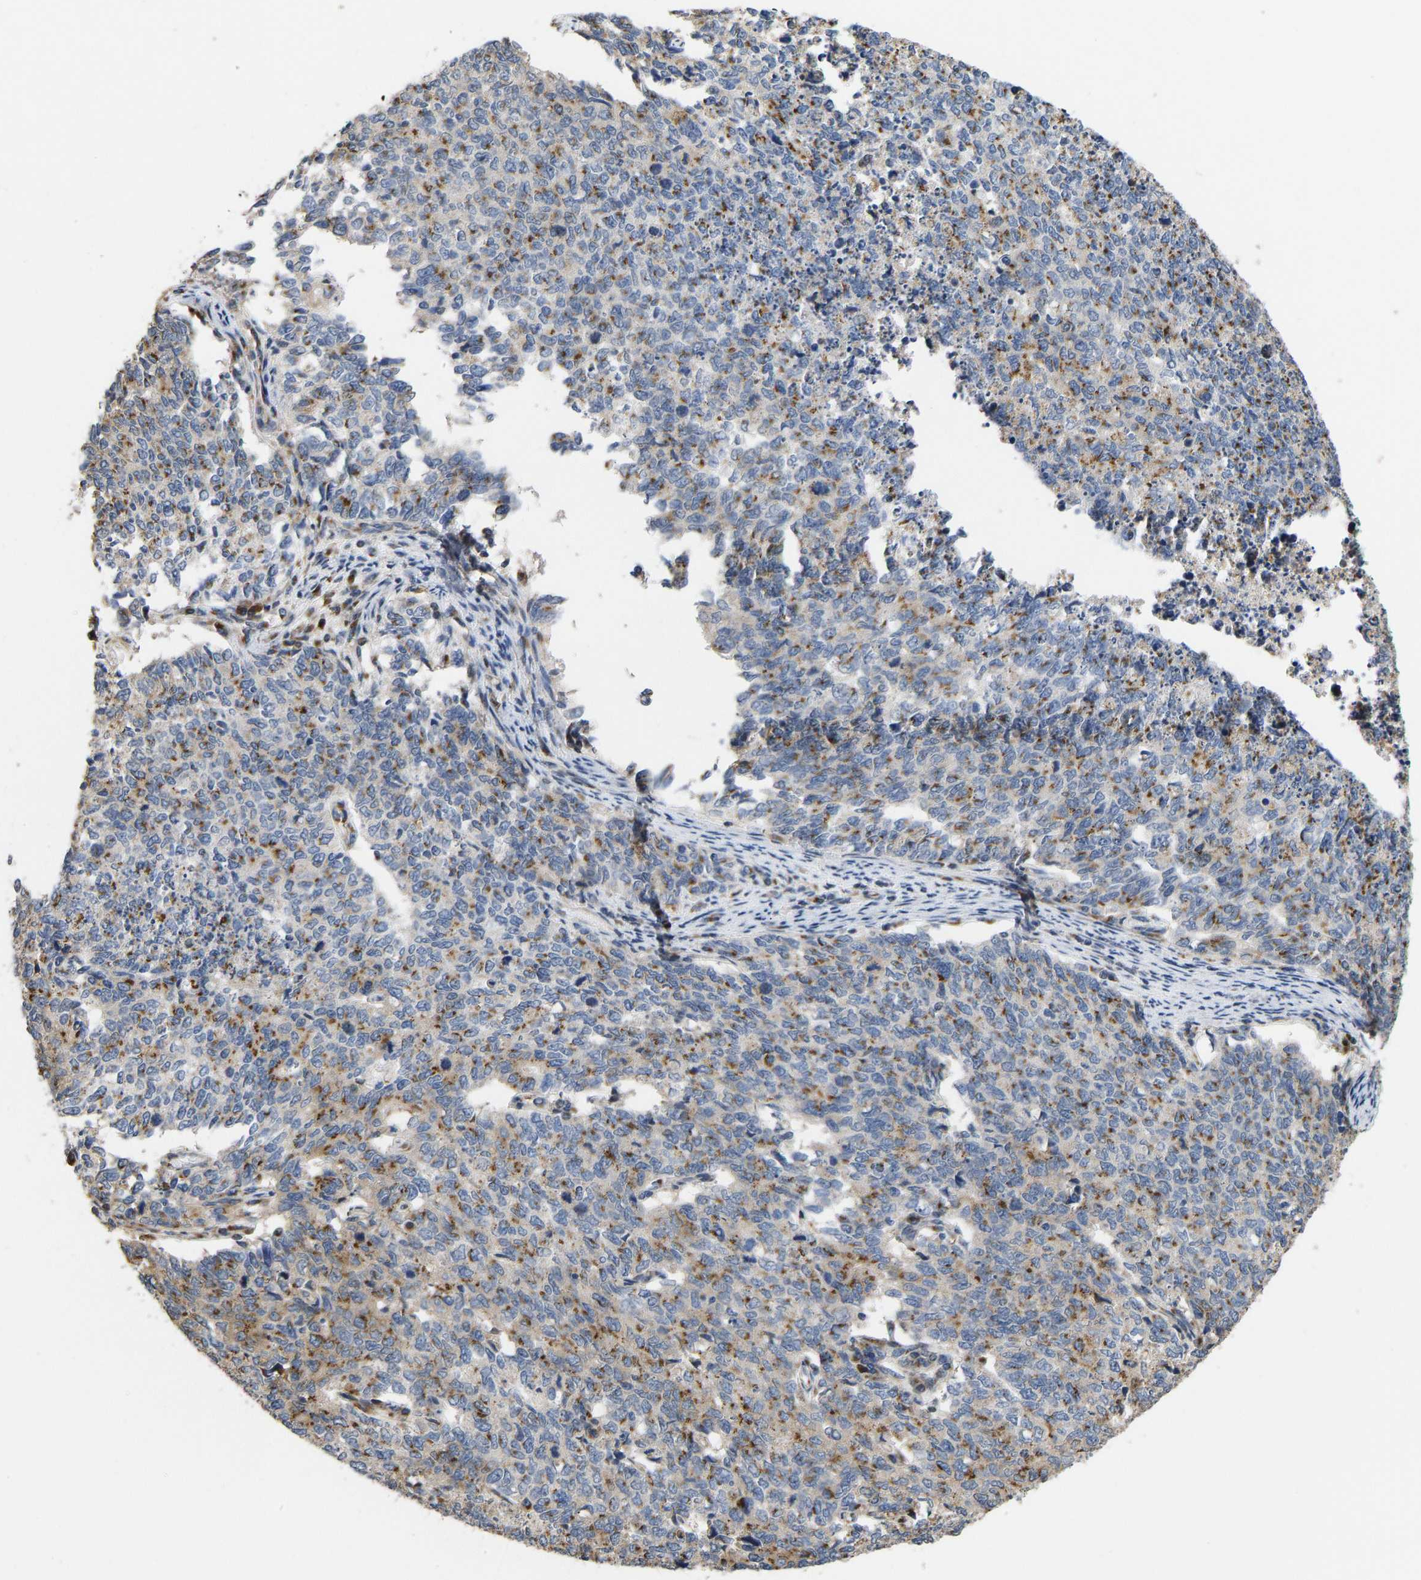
{"staining": {"intensity": "moderate", "quantity": ">75%", "location": "cytoplasmic/membranous"}, "tissue": "cervical cancer", "cell_type": "Tumor cells", "image_type": "cancer", "snomed": [{"axis": "morphology", "description": "Squamous cell carcinoma, NOS"}, {"axis": "topography", "description": "Cervix"}], "caption": "Moderate cytoplasmic/membranous positivity is appreciated in about >75% of tumor cells in squamous cell carcinoma (cervical).", "gene": "YIPF4", "patient": {"sex": "female", "age": 63}}